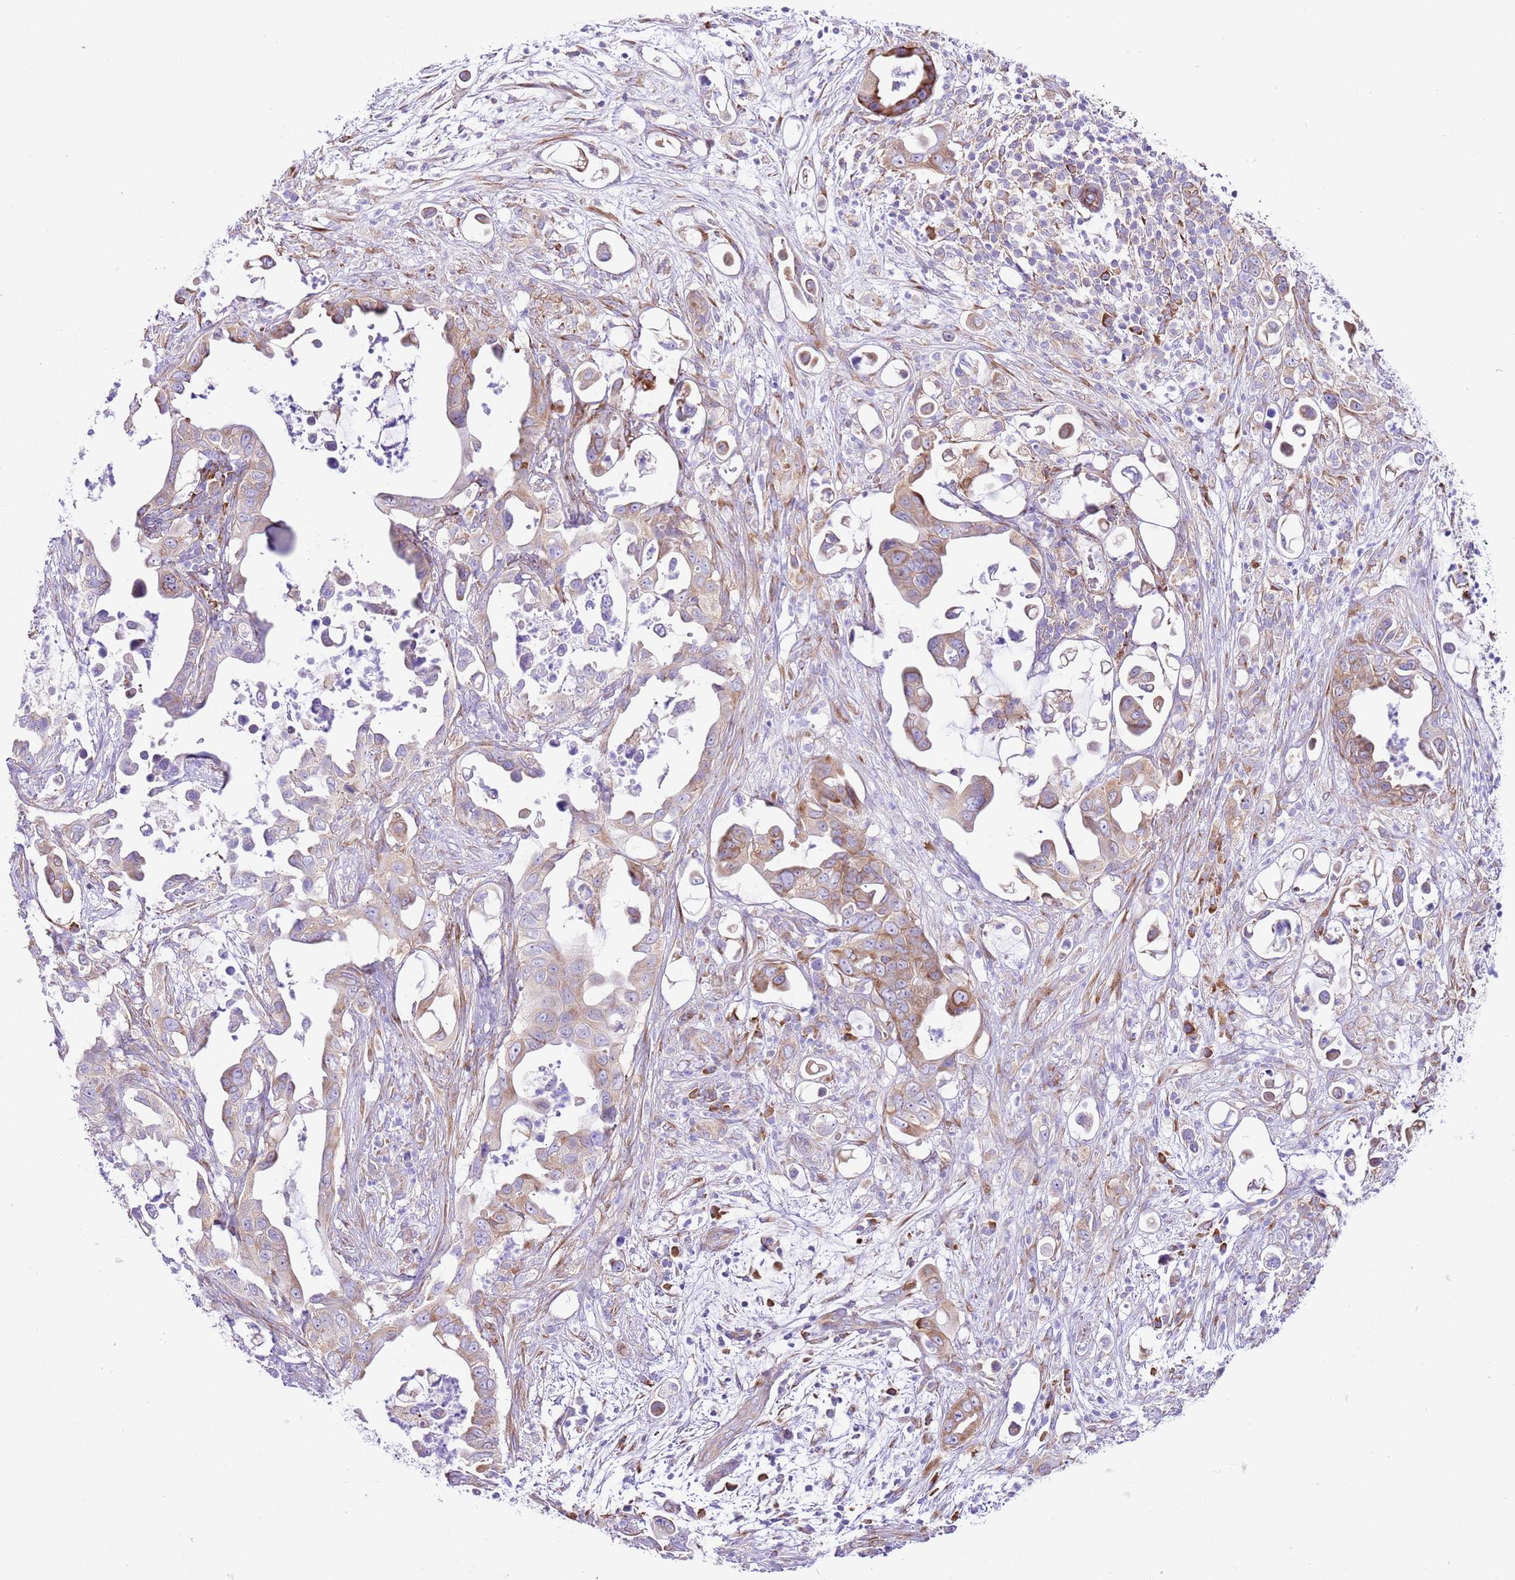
{"staining": {"intensity": "moderate", "quantity": "25%-75%", "location": "cytoplasmic/membranous"}, "tissue": "pancreatic cancer", "cell_type": "Tumor cells", "image_type": "cancer", "snomed": [{"axis": "morphology", "description": "Adenocarcinoma, NOS"}, {"axis": "topography", "description": "Pancreas"}], "caption": "Immunohistochemistry micrograph of human pancreatic cancer (adenocarcinoma) stained for a protein (brown), which reveals medium levels of moderate cytoplasmic/membranous expression in approximately 25%-75% of tumor cells.", "gene": "RPS10", "patient": {"sex": "male", "age": 61}}